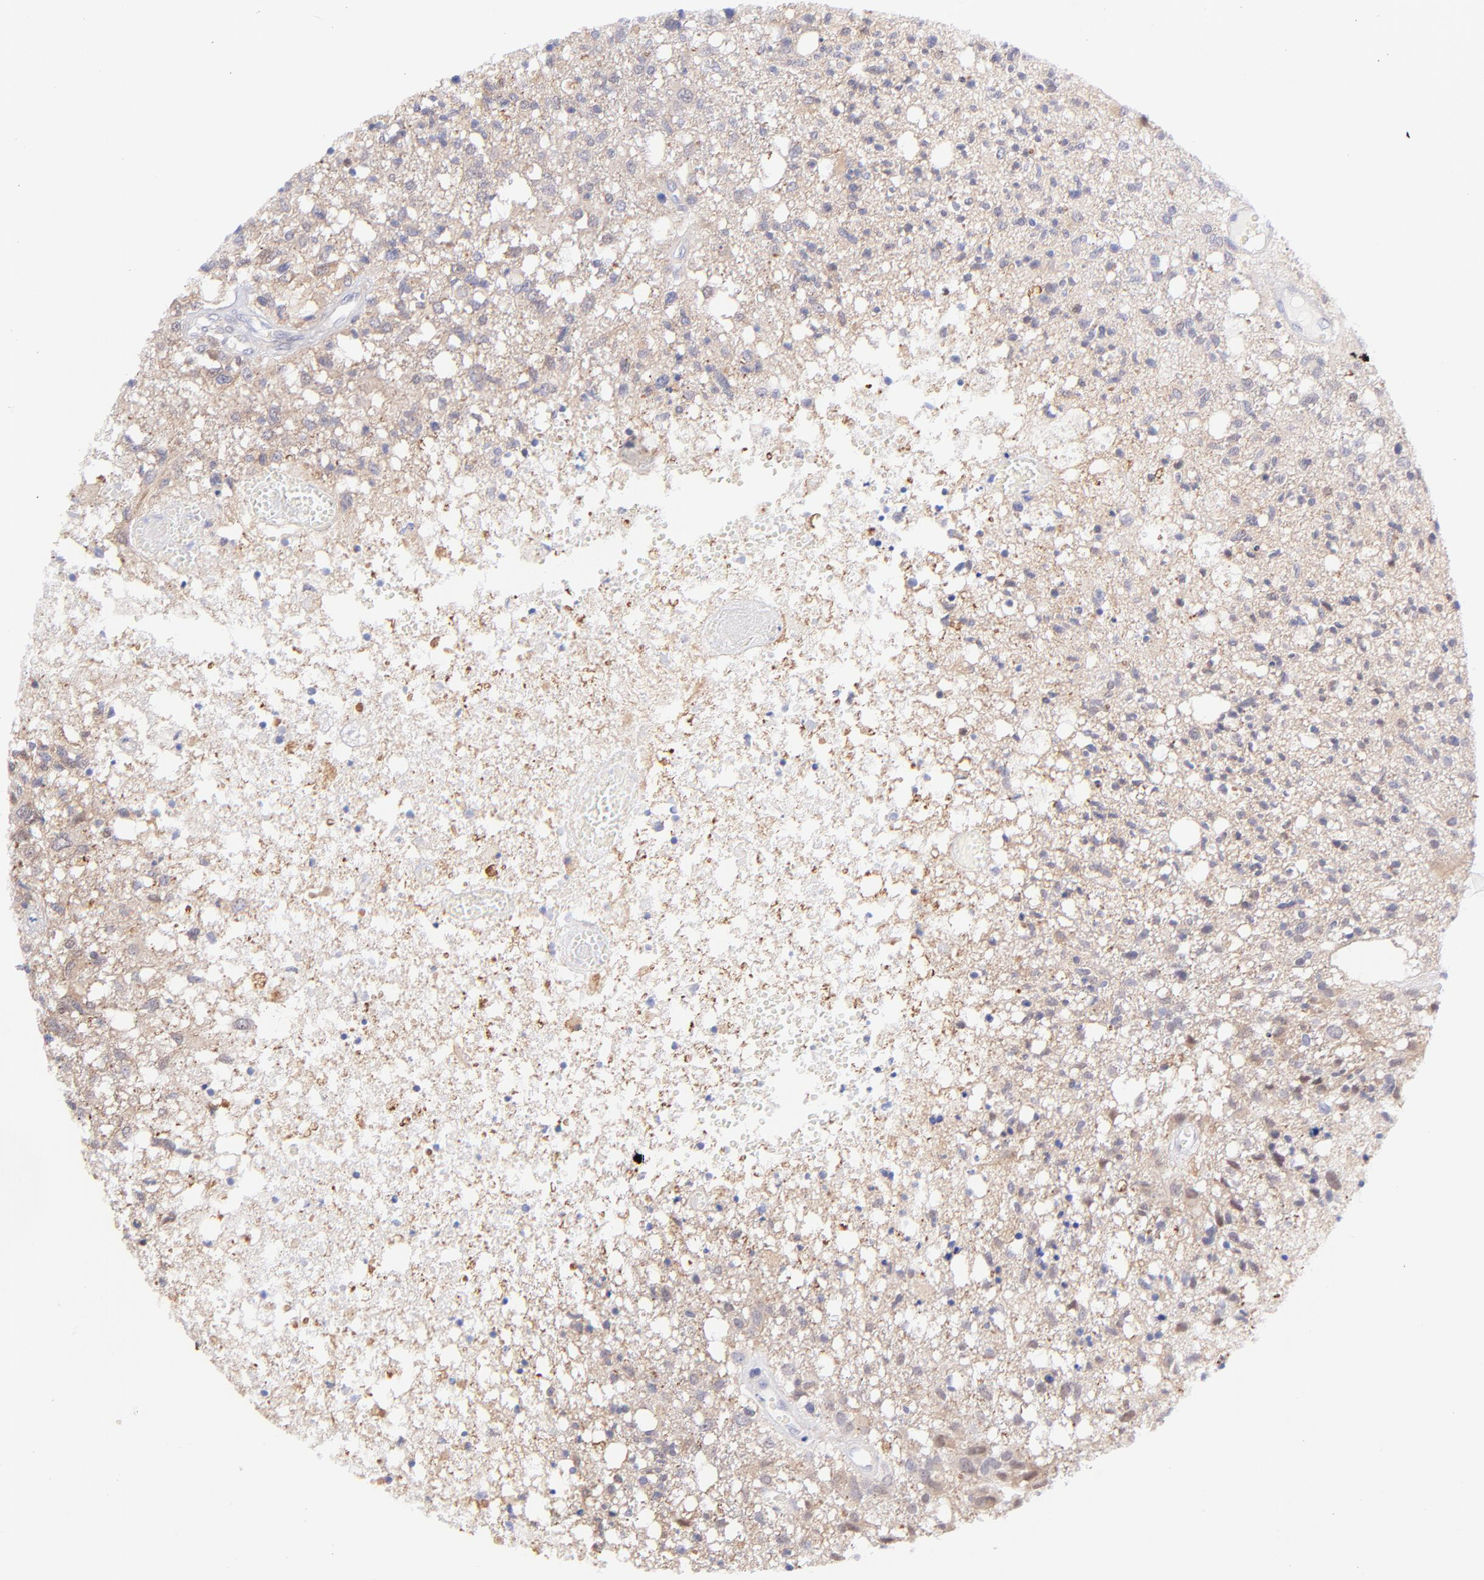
{"staining": {"intensity": "weak", "quantity": "<25%", "location": "nuclear"}, "tissue": "glioma", "cell_type": "Tumor cells", "image_type": "cancer", "snomed": [{"axis": "morphology", "description": "Glioma, malignant, High grade"}, {"axis": "topography", "description": "Cerebral cortex"}], "caption": "The immunohistochemistry histopathology image has no significant staining in tumor cells of malignant glioma (high-grade) tissue. The staining was performed using DAB (3,3'-diaminobenzidine) to visualize the protein expression in brown, while the nuclei were stained in blue with hematoxylin (Magnification: 20x).", "gene": "PBDC1", "patient": {"sex": "male", "age": 76}}